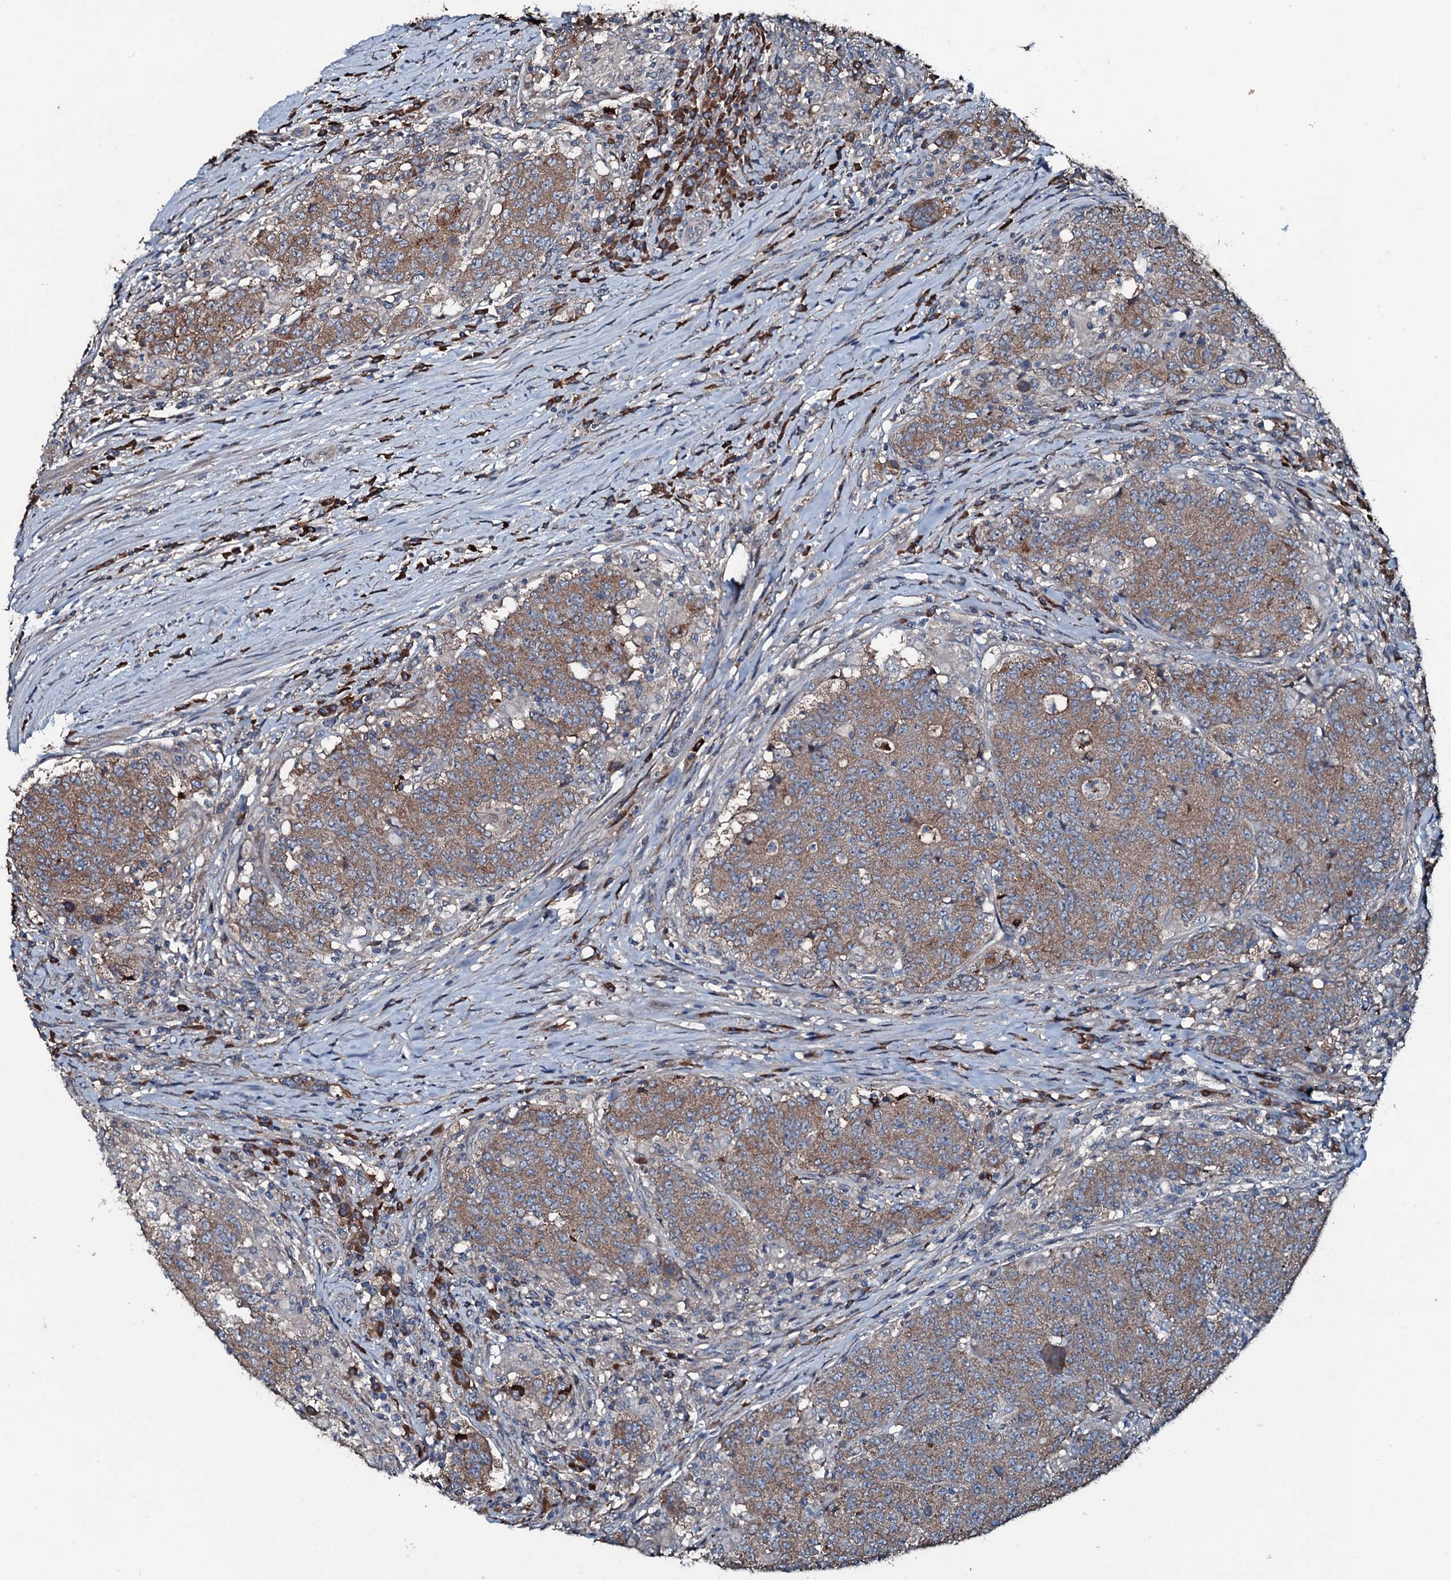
{"staining": {"intensity": "moderate", "quantity": ">75%", "location": "cytoplasmic/membranous"}, "tissue": "colorectal cancer", "cell_type": "Tumor cells", "image_type": "cancer", "snomed": [{"axis": "morphology", "description": "Adenocarcinoma, NOS"}, {"axis": "topography", "description": "Colon"}], "caption": "DAB immunohistochemical staining of colorectal cancer (adenocarcinoma) exhibits moderate cytoplasmic/membranous protein expression in about >75% of tumor cells.", "gene": "AARS1", "patient": {"sex": "female", "age": 75}}